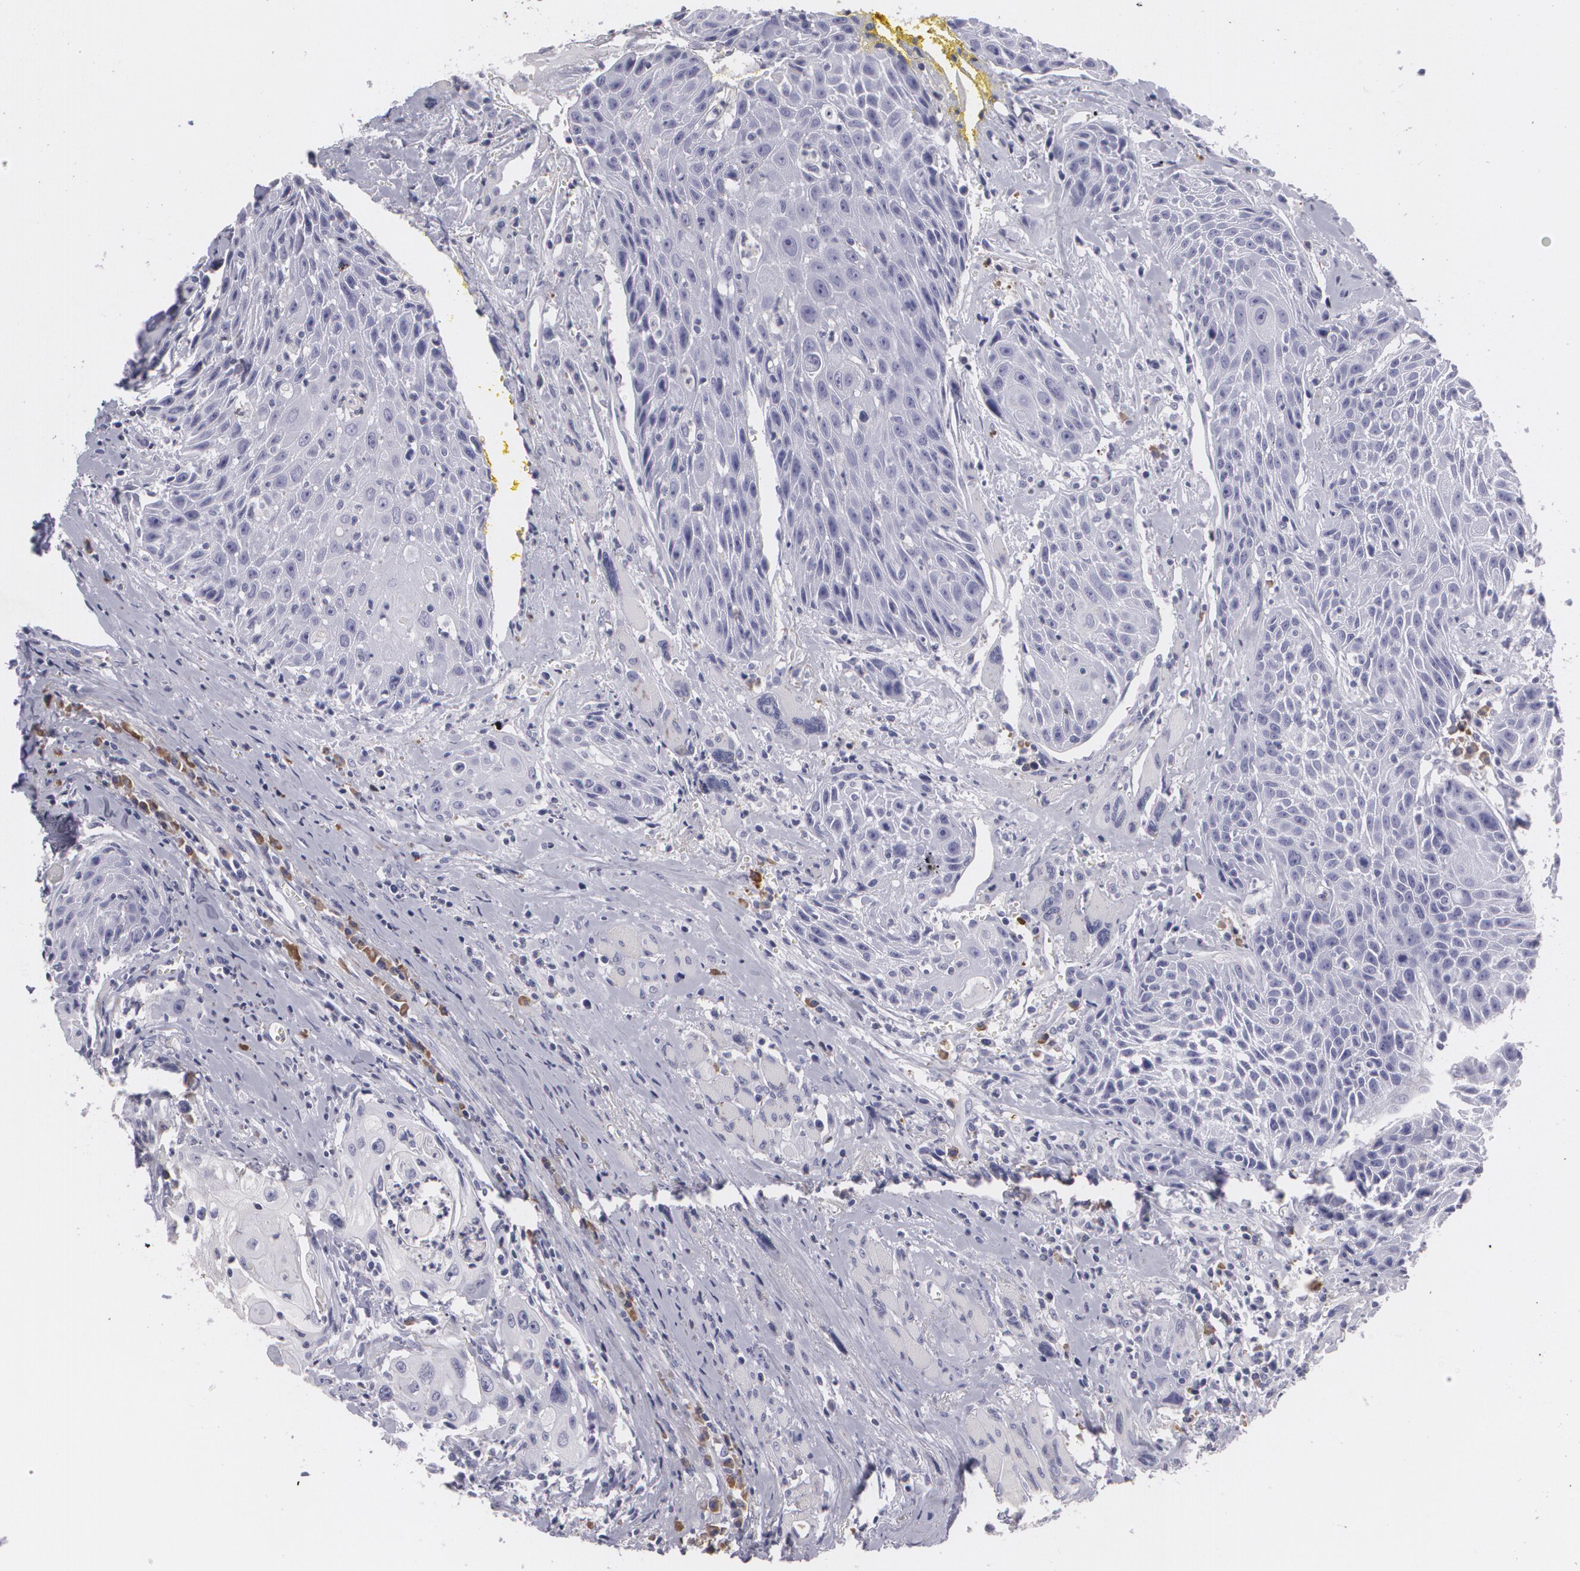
{"staining": {"intensity": "negative", "quantity": "none", "location": "none"}, "tissue": "head and neck cancer", "cell_type": "Tumor cells", "image_type": "cancer", "snomed": [{"axis": "morphology", "description": "Squamous cell carcinoma, NOS"}, {"axis": "topography", "description": "Oral tissue"}, {"axis": "topography", "description": "Head-Neck"}], "caption": "The micrograph shows no significant staining in tumor cells of head and neck cancer.", "gene": "MAP2", "patient": {"sex": "female", "age": 82}}